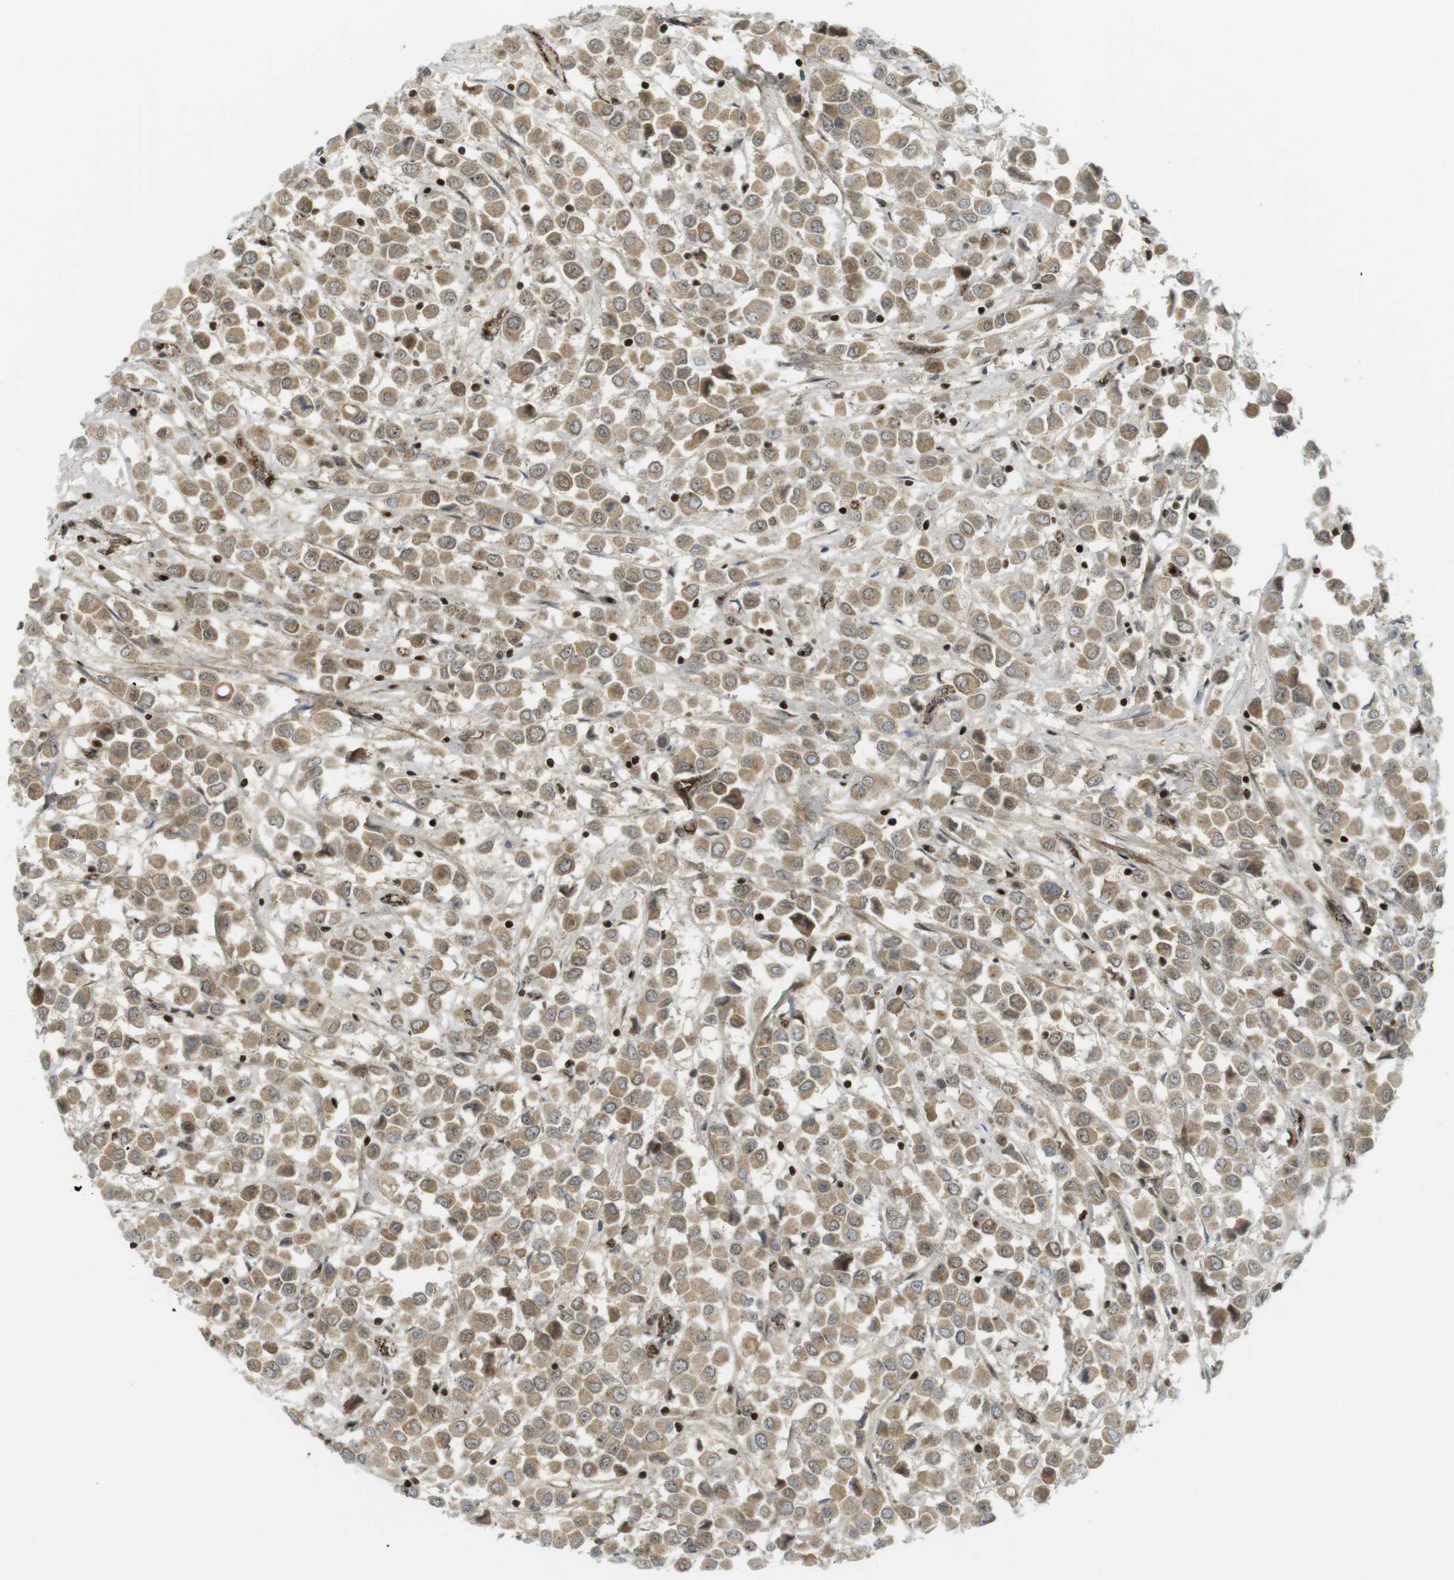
{"staining": {"intensity": "moderate", "quantity": ">75%", "location": "cytoplasmic/membranous,nuclear"}, "tissue": "breast cancer", "cell_type": "Tumor cells", "image_type": "cancer", "snomed": [{"axis": "morphology", "description": "Duct carcinoma"}, {"axis": "topography", "description": "Breast"}], "caption": "A high-resolution micrograph shows IHC staining of breast cancer, which reveals moderate cytoplasmic/membranous and nuclear staining in about >75% of tumor cells. Immunohistochemistry stains the protein of interest in brown and the nuclei are stained blue.", "gene": "PPP1R13B", "patient": {"sex": "female", "age": 61}}